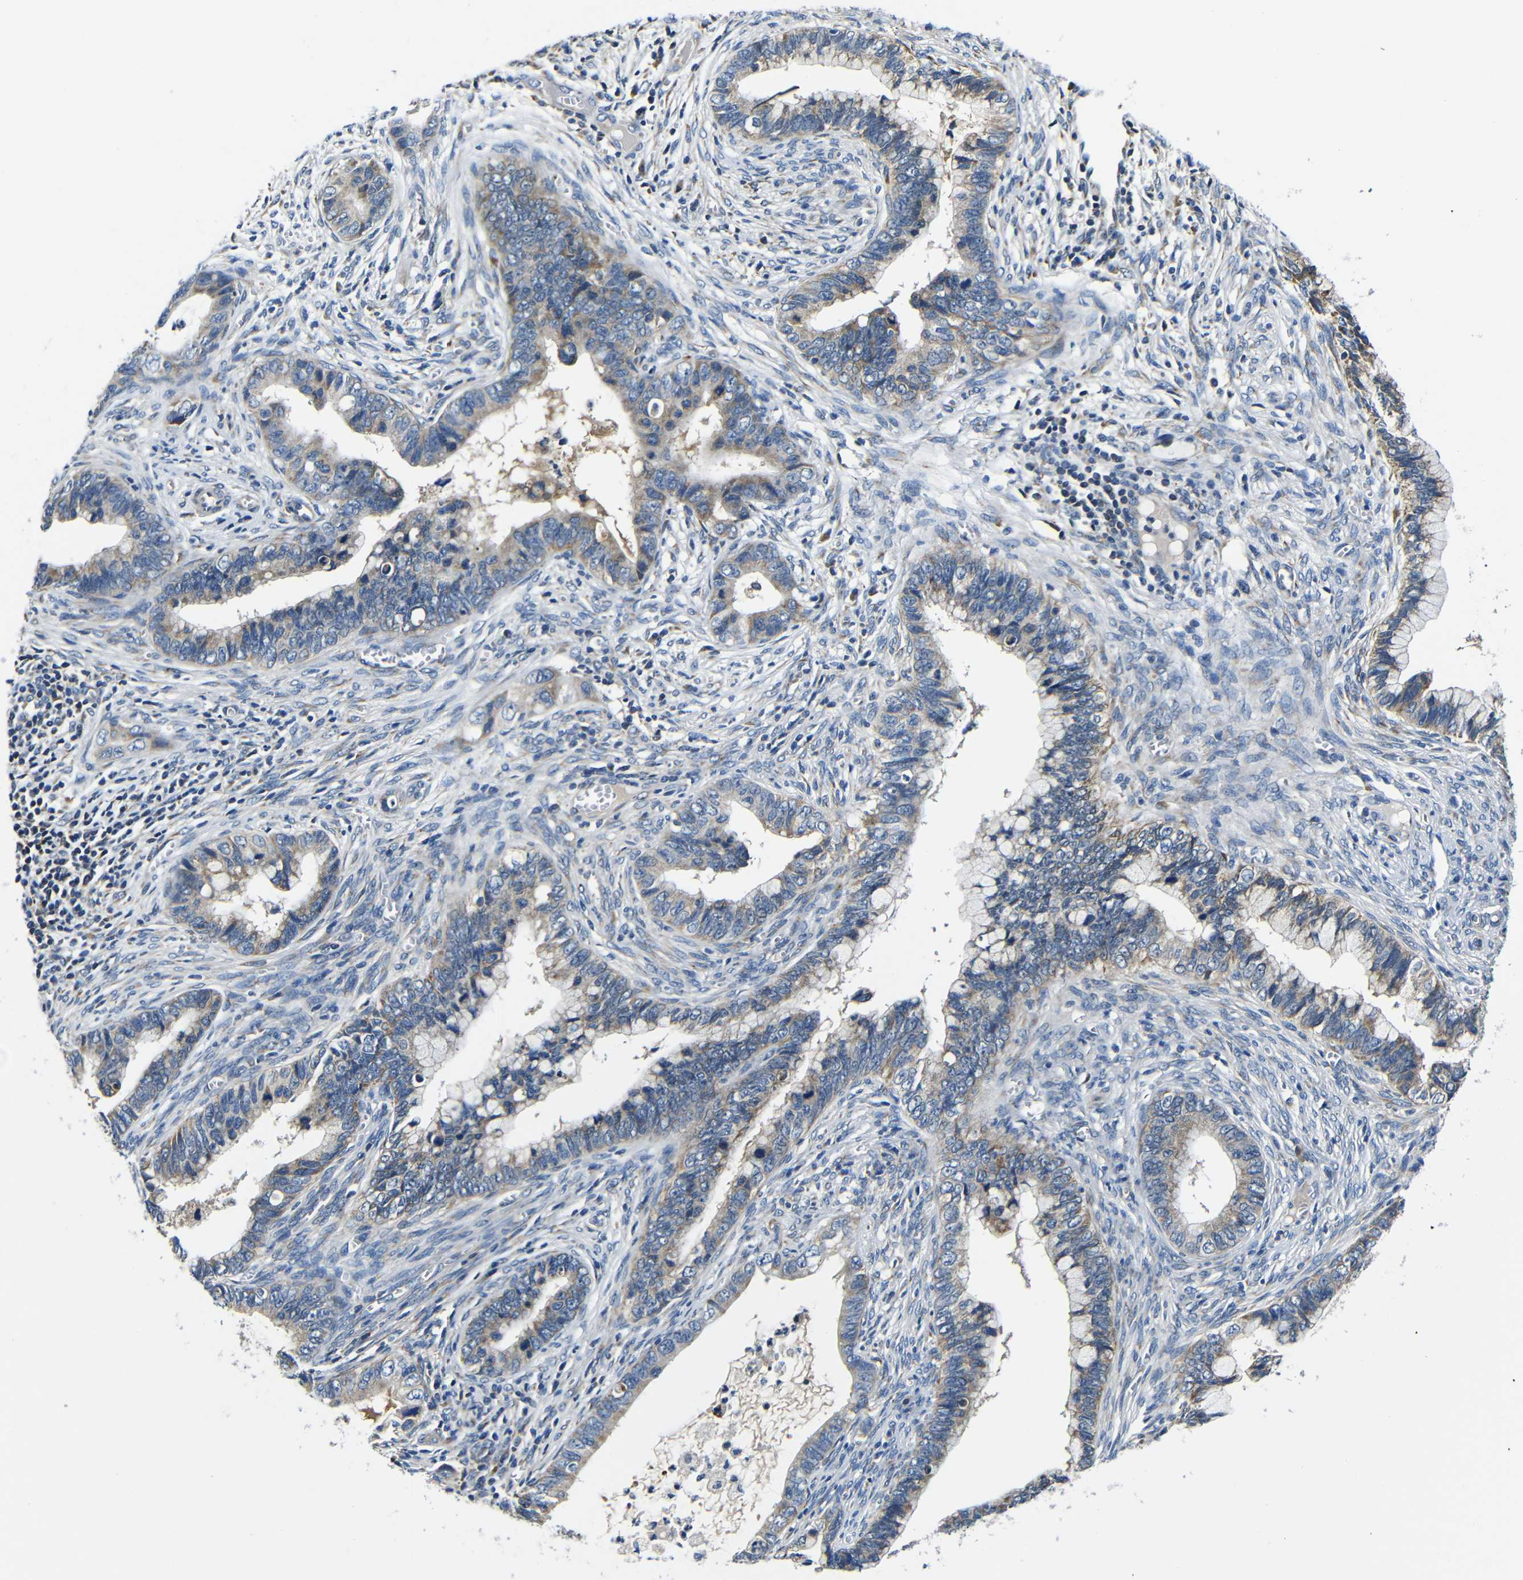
{"staining": {"intensity": "weak", "quantity": ">75%", "location": "cytoplasmic/membranous"}, "tissue": "cervical cancer", "cell_type": "Tumor cells", "image_type": "cancer", "snomed": [{"axis": "morphology", "description": "Adenocarcinoma, NOS"}, {"axis": "topography", "description": "Cervix"}], "caption": "Protein staining displays weak cytoplasmic/membranous staining in approximately >75% of tumor cells in adenocarcinoma (cervical).", "gene": "FKBP14", "patient": {"sex": "female", "age": 44}}